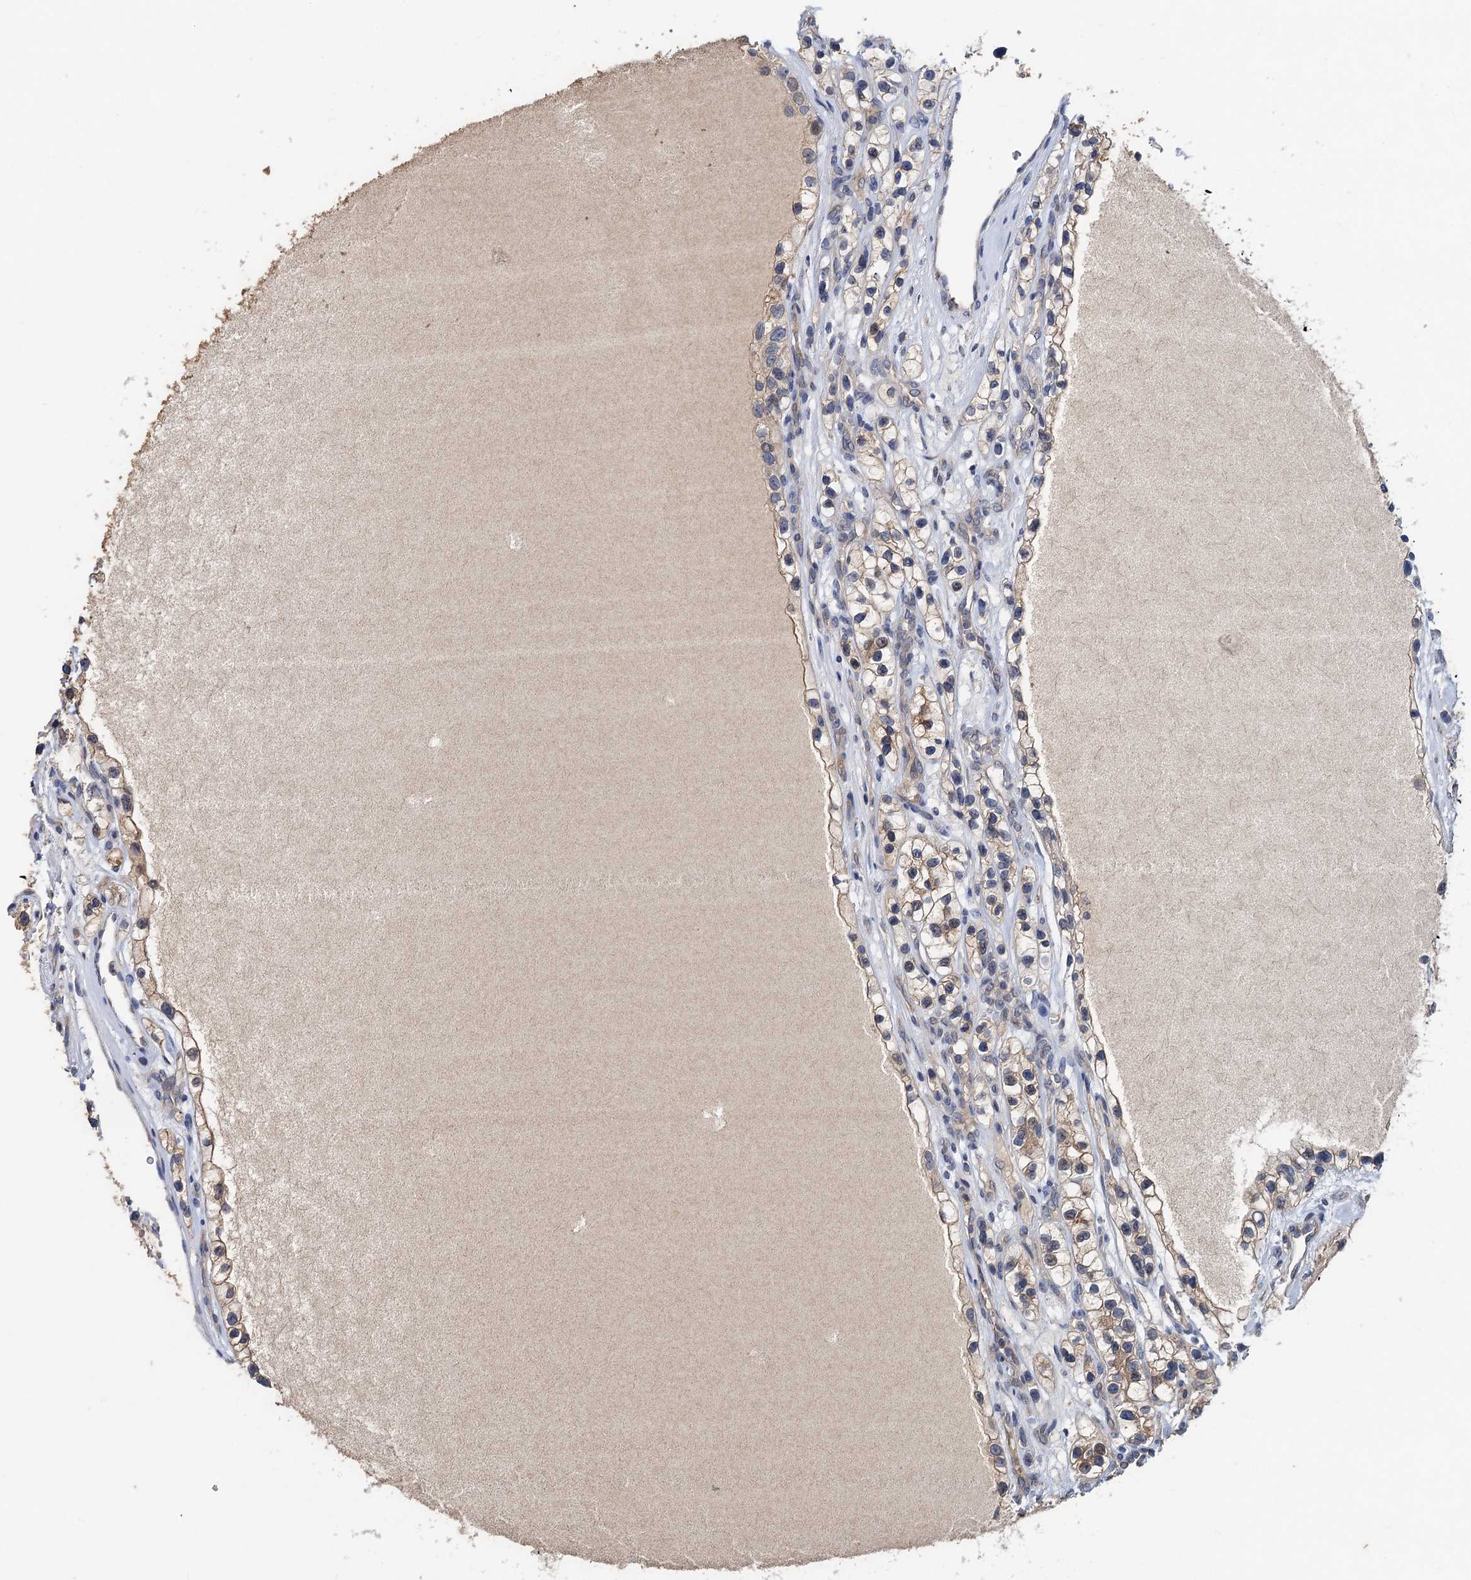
{"staining": {"intensity": "weak", "quantity": "<25%", "location": "cytoplasmic/membranous"}, "tissue": "renal cancer", "cell_type": "Tumor cells", "image_type": "cancer", "snomed": [{"axis": "morphology", "description": "Adenocarcinoma, NOS"}, {"axis": "topography", "description": "Kidney"}], "caption": "DAB immunohistochemical staining of renal cancer (adenocarcinoma) reveals no significant staining in tumor cells.", "gene": "TMEM39B", "patient": {"sex": "female", "age": 57}}